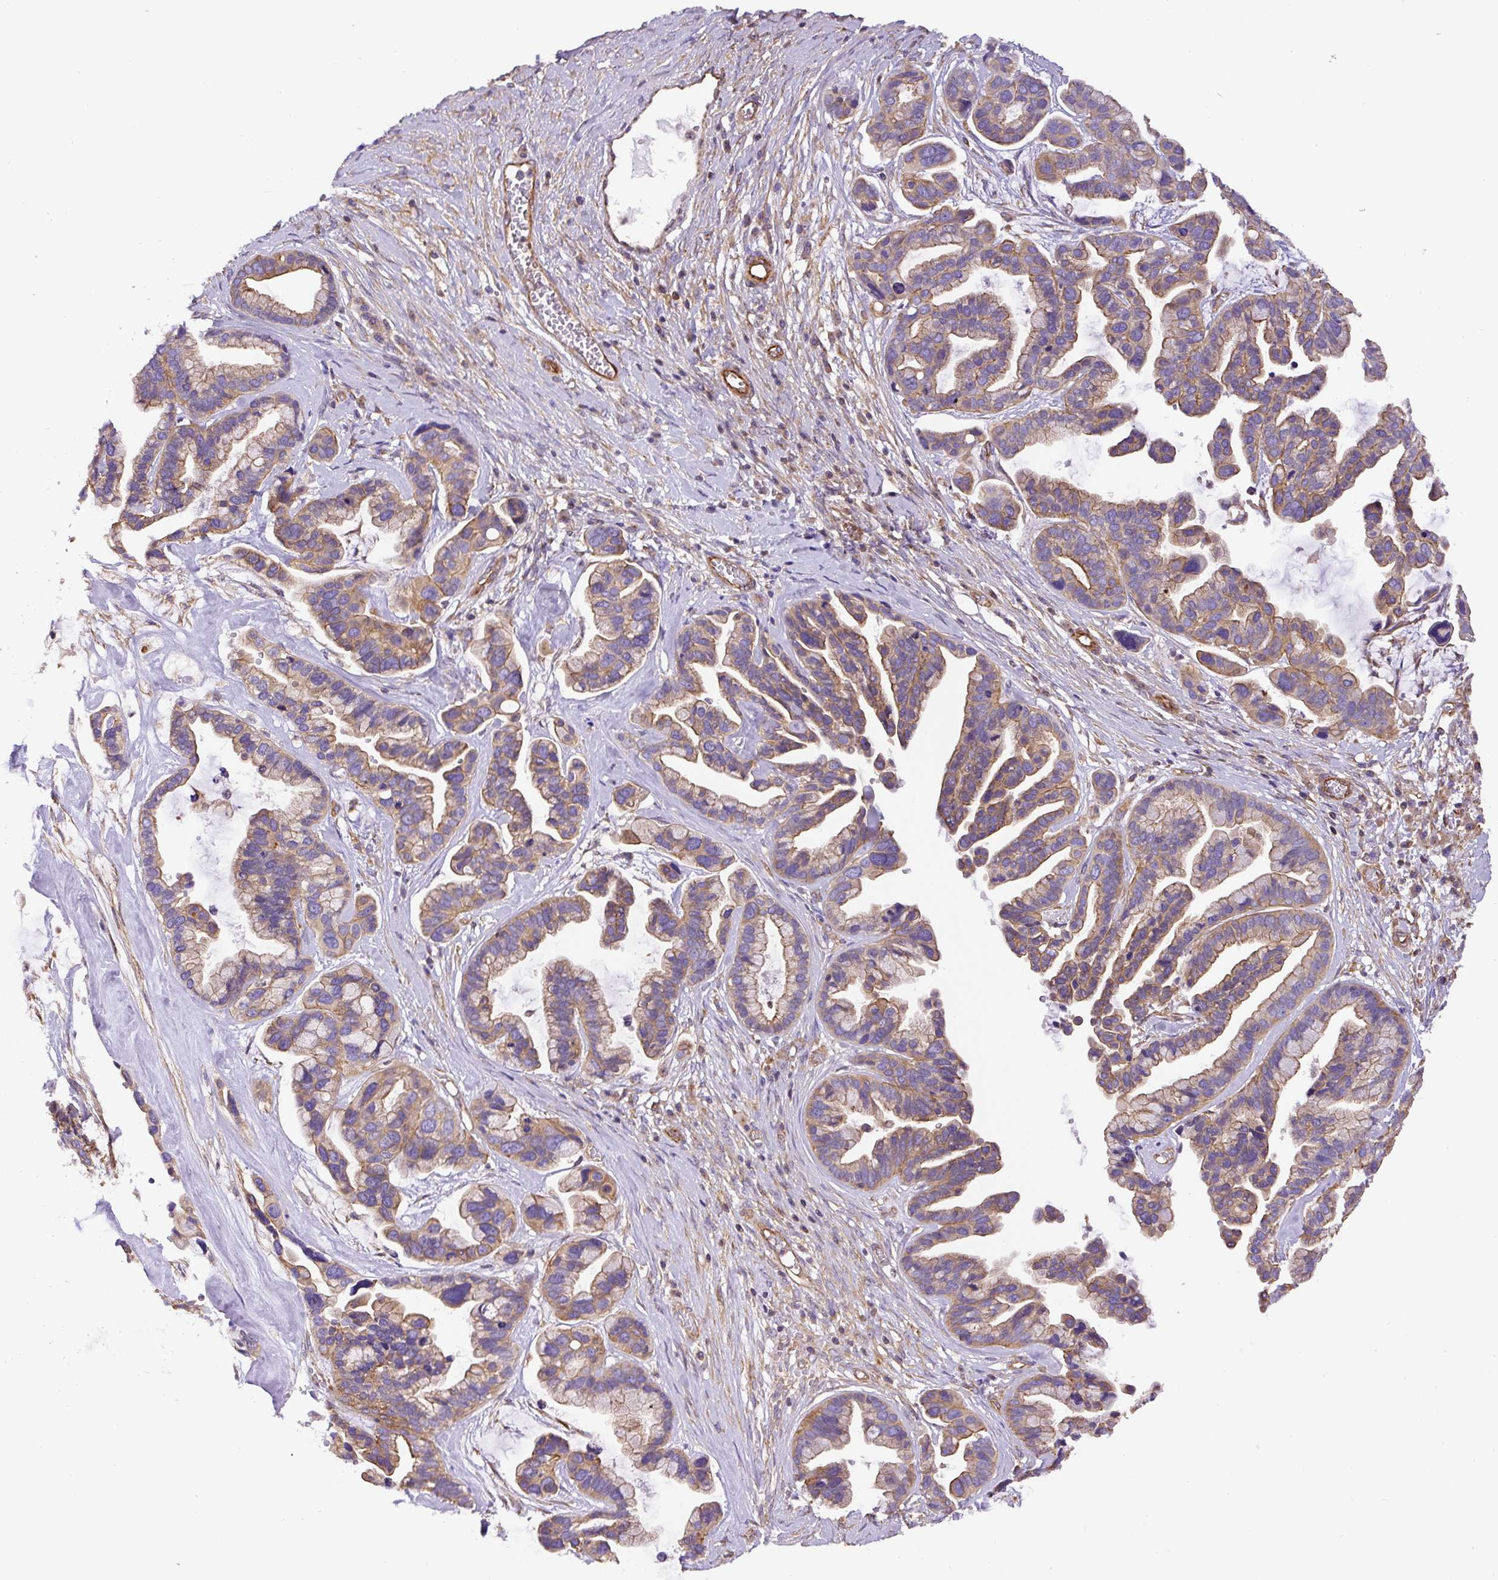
{"staining": {"intensity": "weak", "quantity": "25%-75%", "location": "cytoplasmic/membranous"}, "tissue": "ovarian cancer", "cell_type": "Tumor cells", "image_type": "cancer", "snomed": [{"axis": "morphology", "description": "Cystadenocarcinoma, serous, NOS"}, {"axis": "topography", "description": "Ovary"}], "caption": "Immunohistochemistry (IHC) histopathology image of neoplastic tissue: human ovarian serous cystadenocarcinoma stained using immunohistochemistry (IHC) demonstrates low levels of weak protein expression localized specifically in the cytoplasmic/membranous of tumor cells, appearing as a cytoplasmic/membranous brown color.", "gene": "DCTN1", "patient": {"sex": "female", "age": 56}}